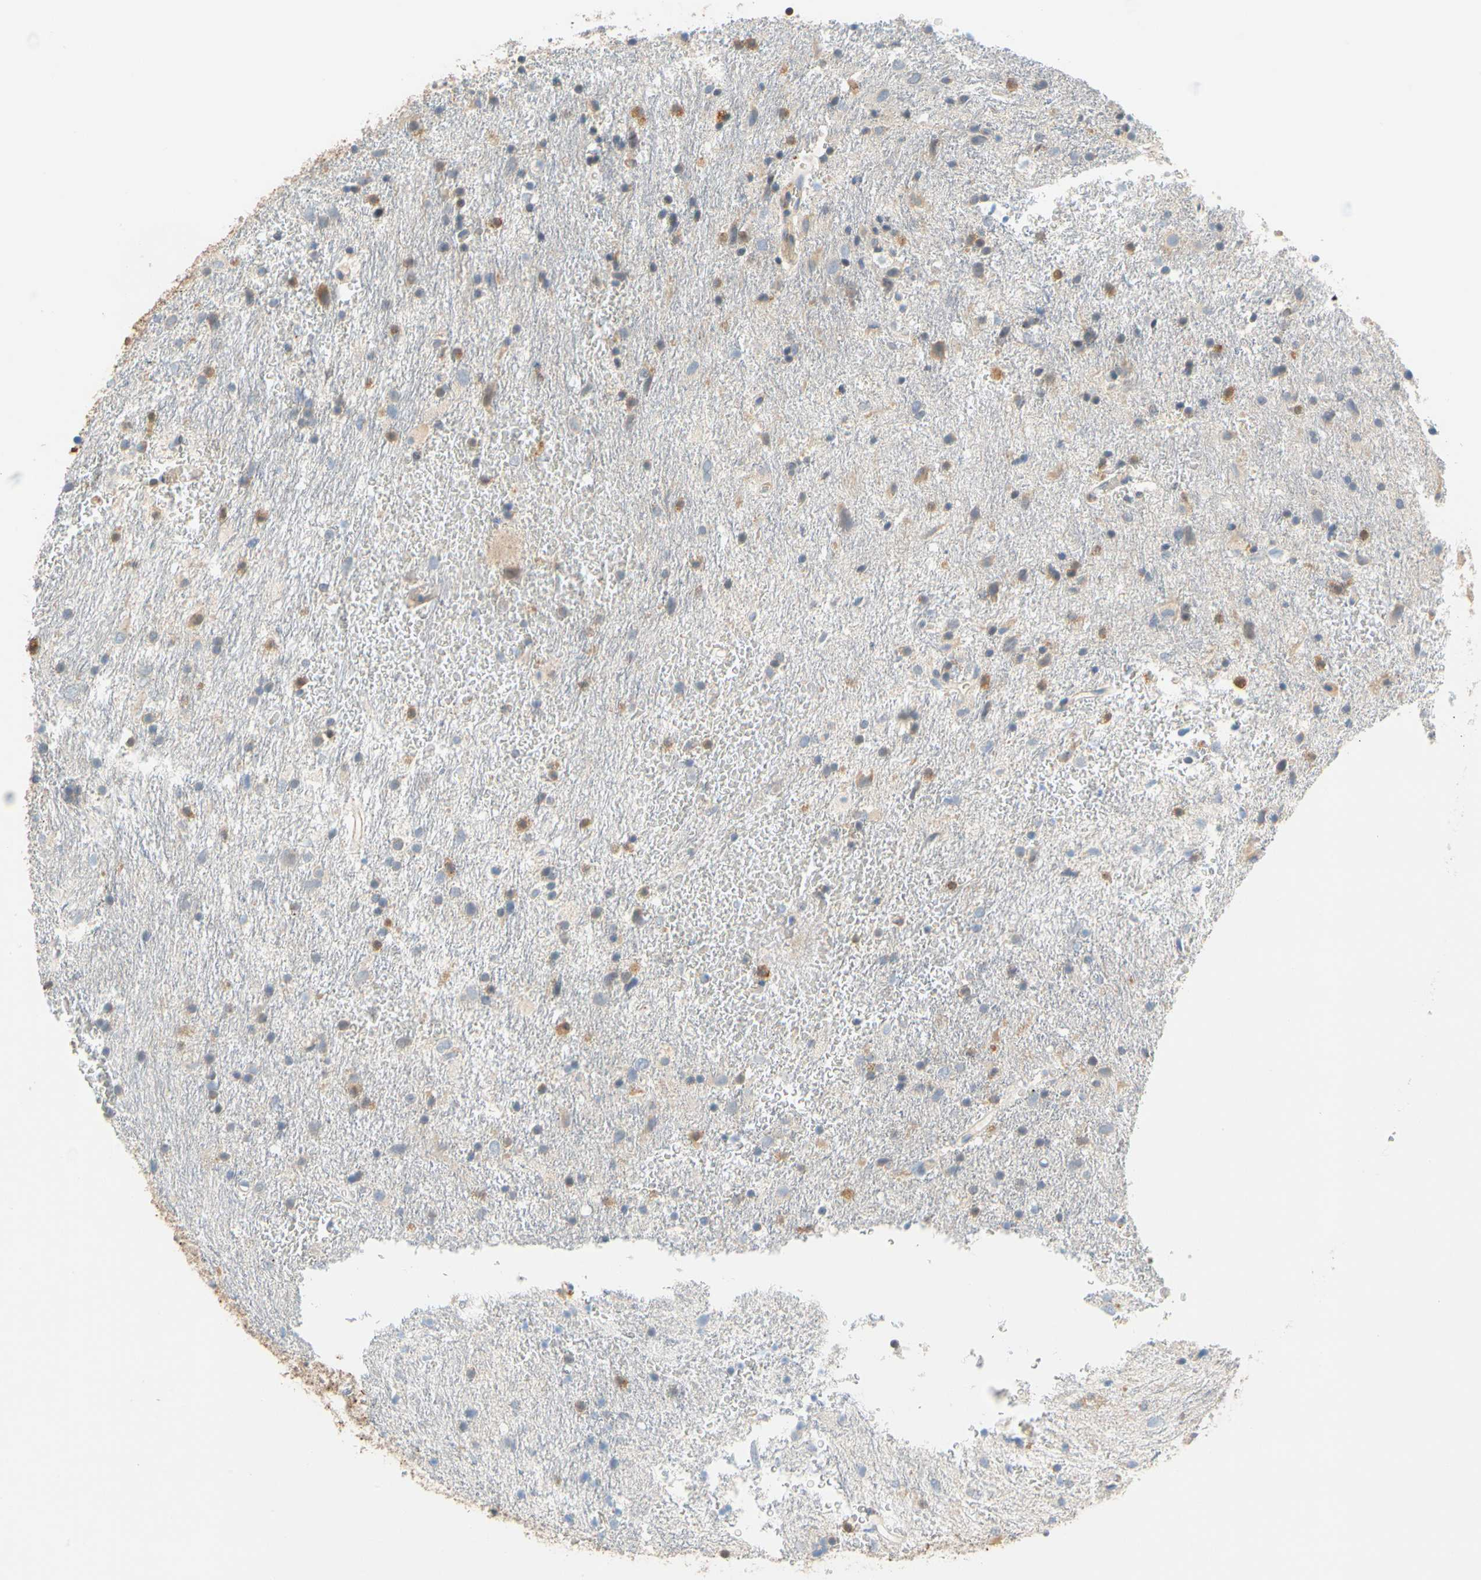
{"staining": {"intensity": "moderate", "quantity": "<25%", "location": "cytoplasmic/membranous"}, "tissue": "glioma", "cell_type": "Tumor cells", "image_type": "cancer", "snomed": [{"axis": "morphology", "description": "Glioma, malignant, Low grade"}, {"axis": "topography", "description": "Brain"}], "caption": "A photomicrograph showing moderate cytoplasmic/membranous expression in about <25% of tumor cells in low-grade glioma (malignant), as visualized by brown immunohistochemical staining.", "gene": "GPSM2", "patient": {"sex": "male", "age": 77}}